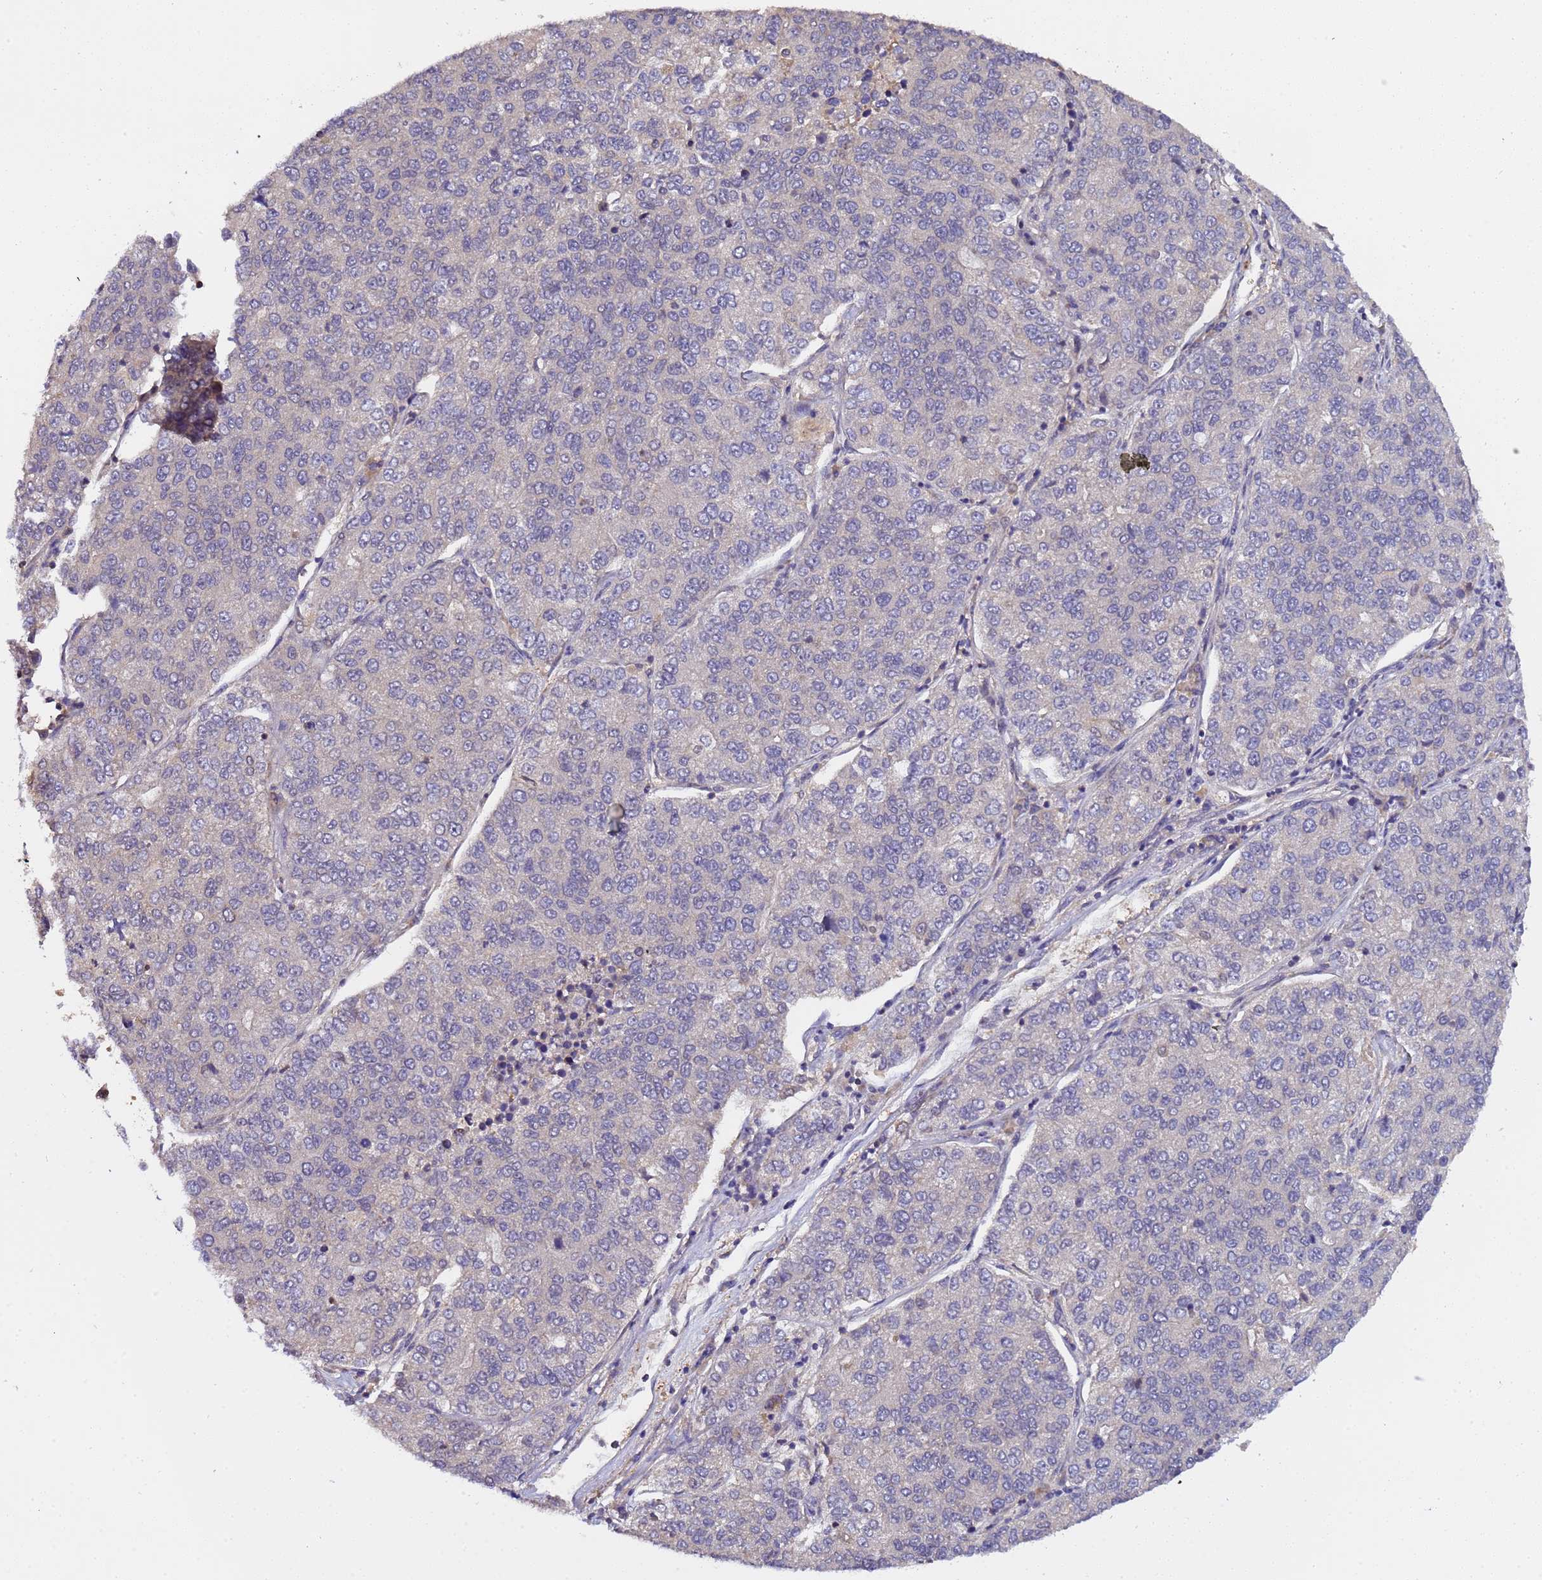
{"staining": {"intensity": "negative", "quantity": "none", "location": "none"}, "tissue": "lung cancer", "cell_type": "Tumor cells", "image_type": "cancer", "snomed": [{"axis": "morphology", "description": "Adenocarcinoma, NOS"}, {"axis": "topography", "description": "Lung"}], "caption": "A histopathology image of human lung adenocarcinoma is negative for staining in tumor cells. (Brightfield microscopy of DAB IHC at high magnification).", "gene": "ELMOD2", "patient": {"sex": "male", "age": 49}}